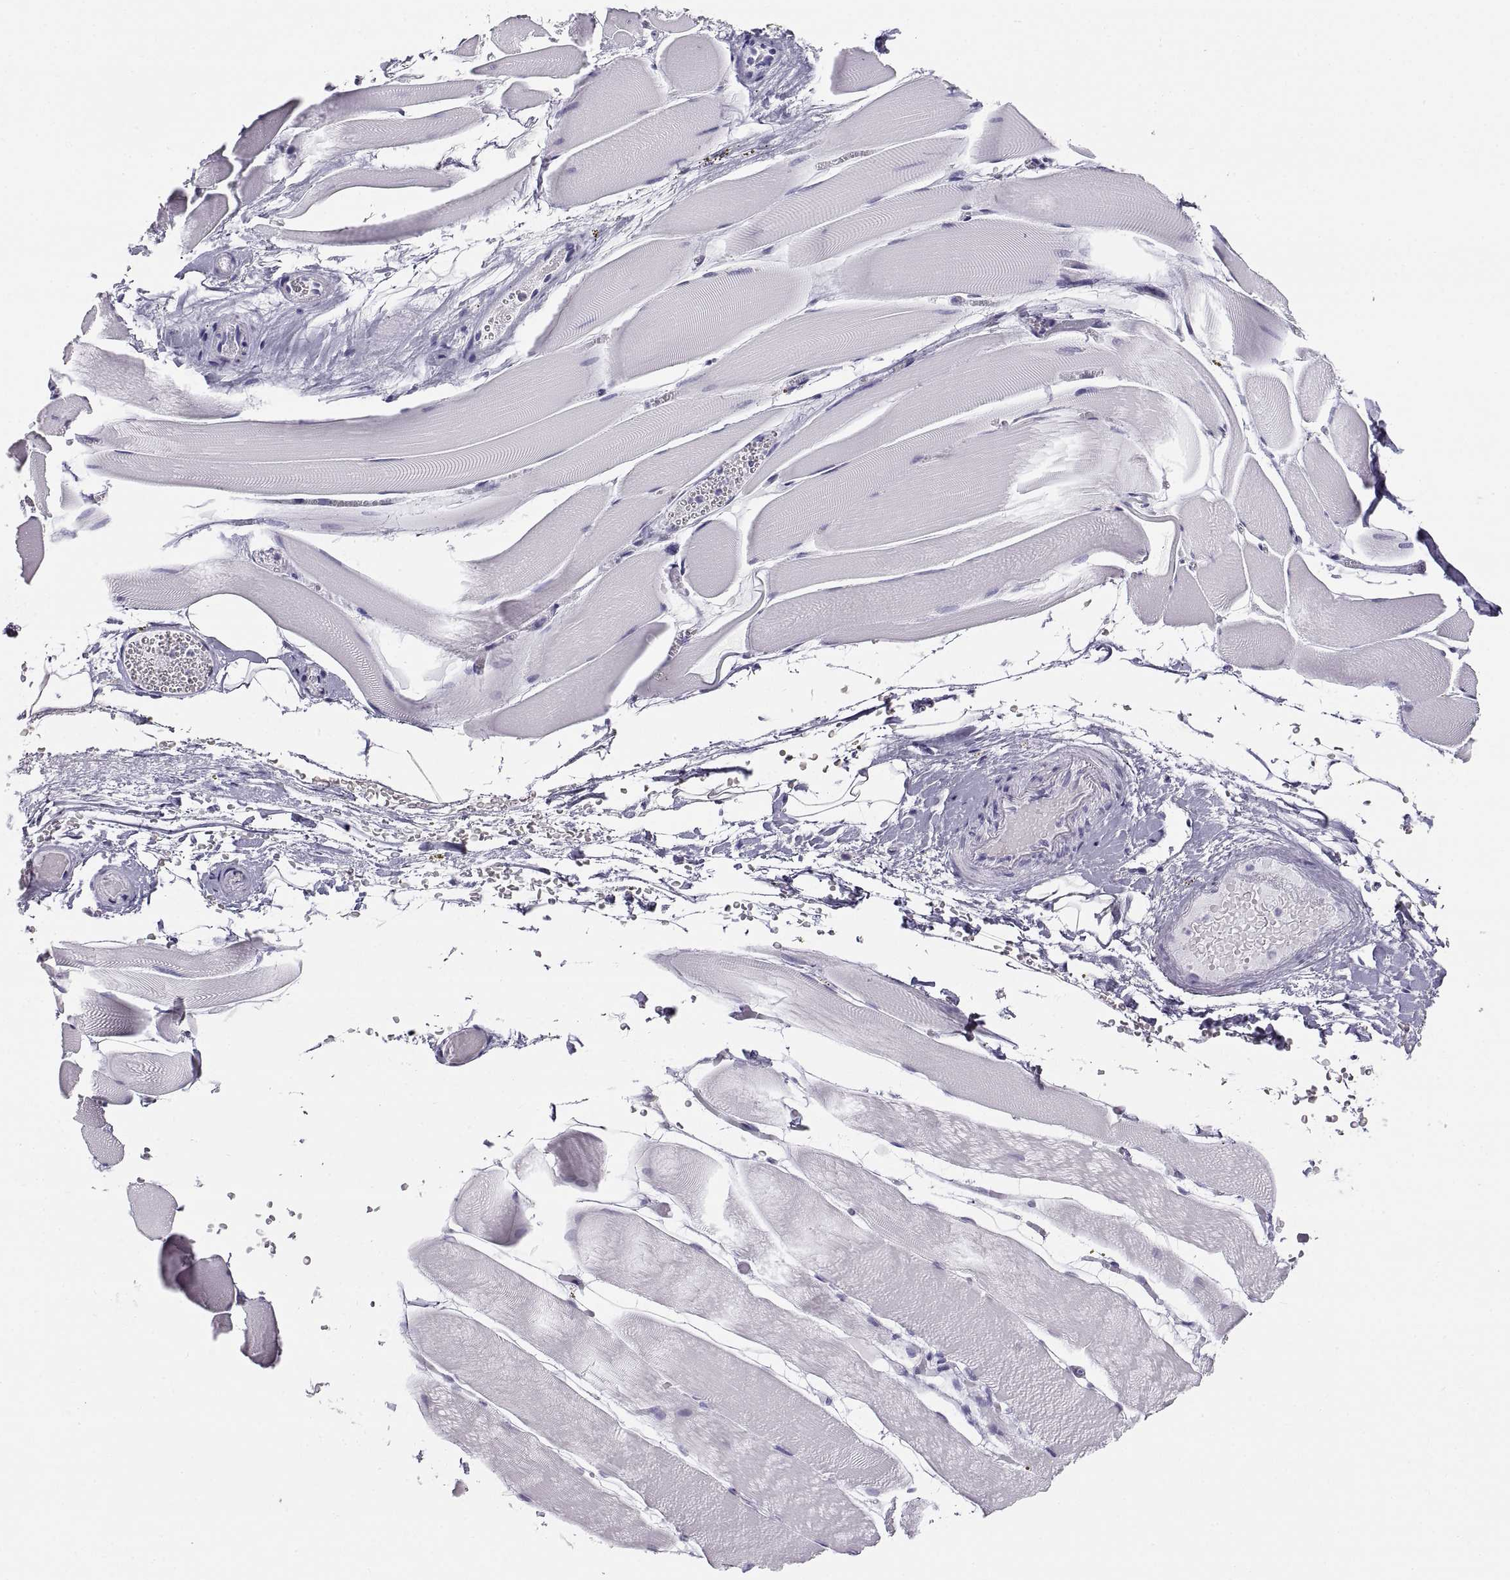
{"staining": {"intensity": "negative", "quantity": "none", "location": "none"}, "tissue": "skeletal muscle", "cell_type": "Myocytes", "image_type": "normal", "snomed": [{"axis": "morphology", "description": "Normal tissue, NOS"}, {"axis": "topography", "description": "Skeletal muscle"}], "caption": "IHC image of unremarkable skeletal muscle: skeletal muscle stained with DAB (3,3'-diaminobenzidine) demonstrates no significant protein staining in myocytes. The staining was performed using DAB to visualize the protein expression in brown, while the nuclei were stained in blue with hematoxylin (Magnification: 20x).", "gene": "SEMG1", "patient": {"sex": "female", "age": 37}}